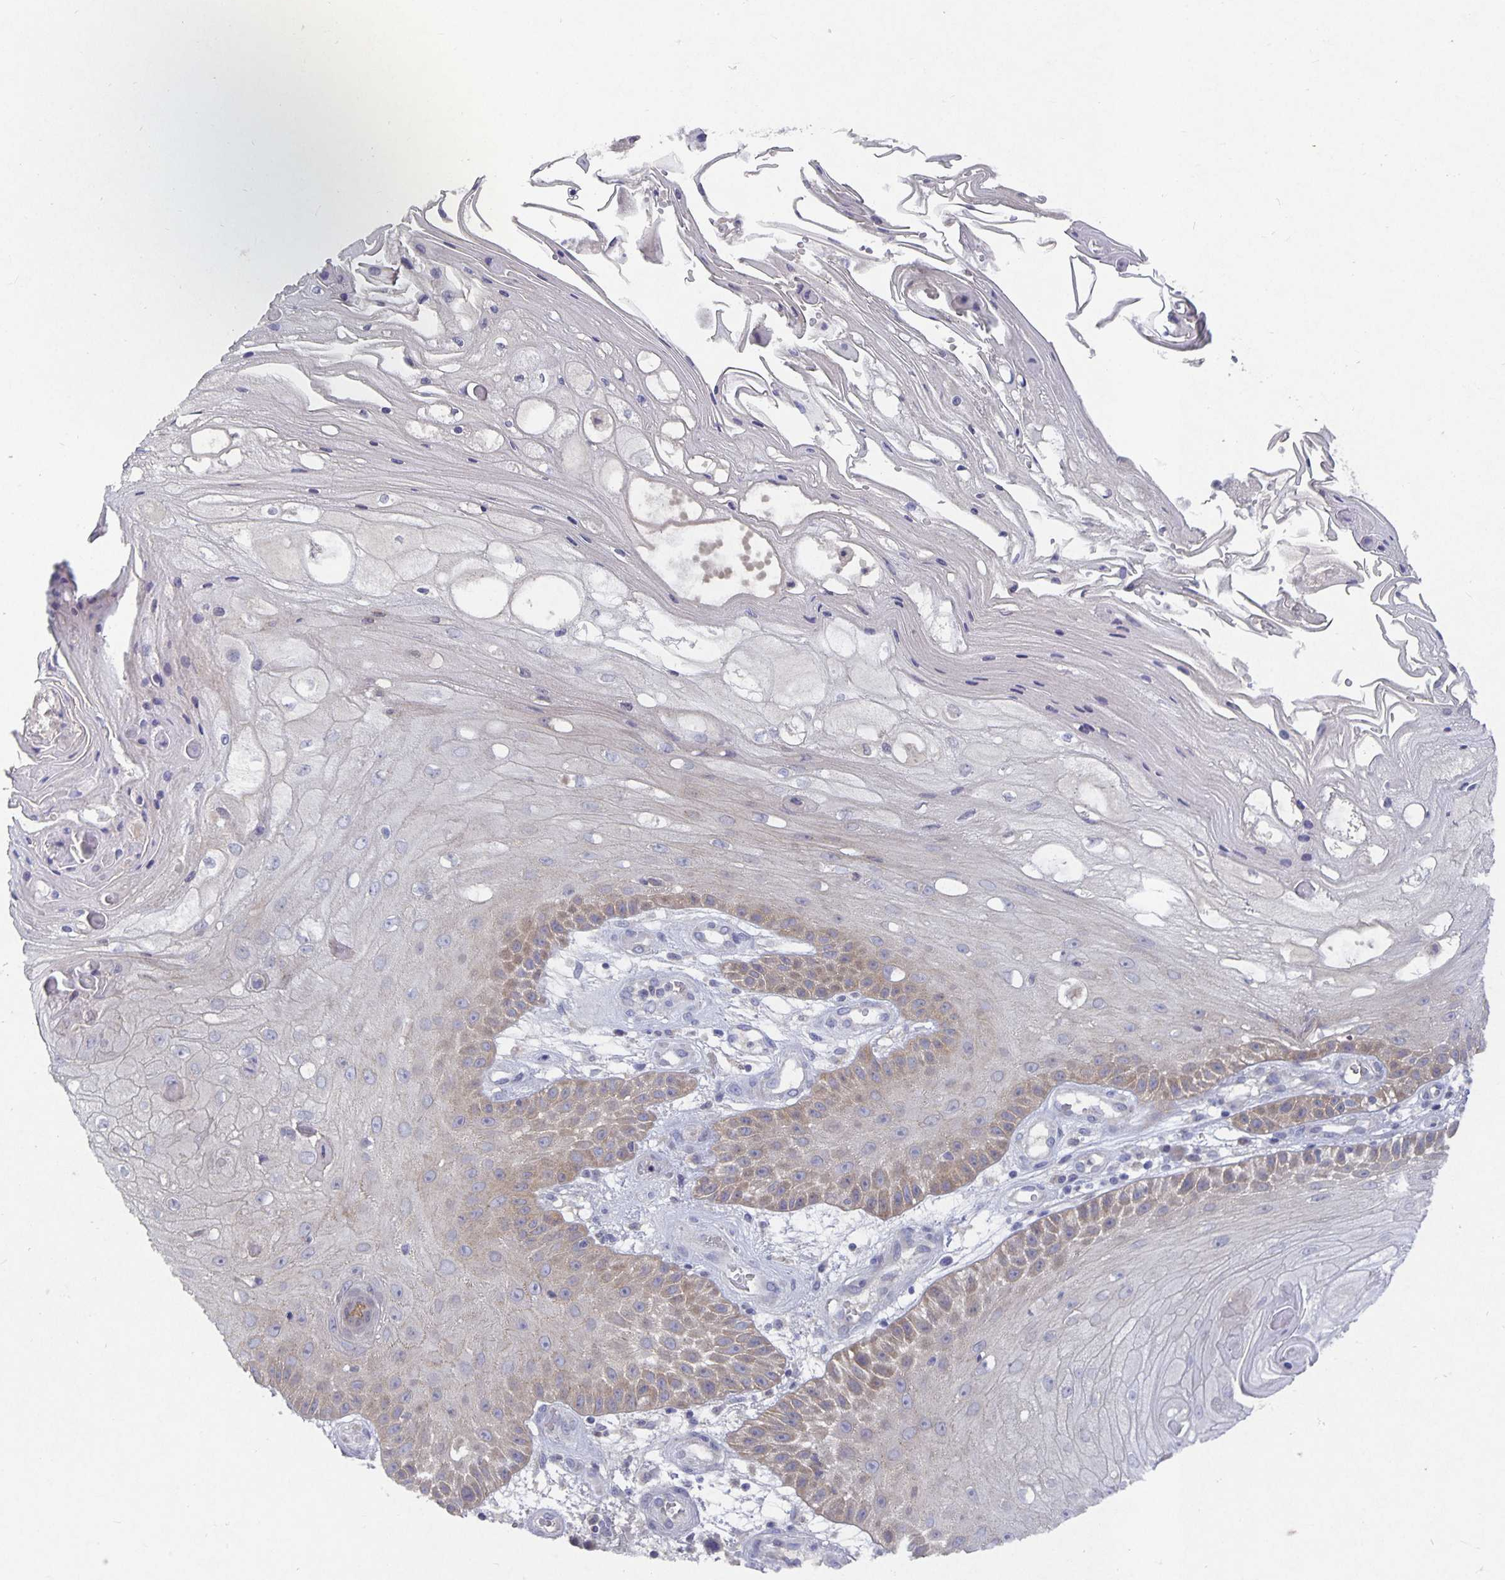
{"staining": {"intensity": "weak", "quantity": "<25%", "location": "cytoplasmic/membranous"}, "tissue": "skin cancer", "cell_type": "Tumor cells", "image_type": "cancer", "snomed": [{"axis": "morphology", "description": "Squamous cell carcinoma, NOS"}, {"axis": "topography", "description": "Skin"}], "caption": "Immunohistochemistry image of human squamous cell carcinoma (skin) stained for a protein (brown), which demonstrates no staining in tumor cells.", "gene": "HEPN1", "patient": {"sex": "male", "age": 70}}